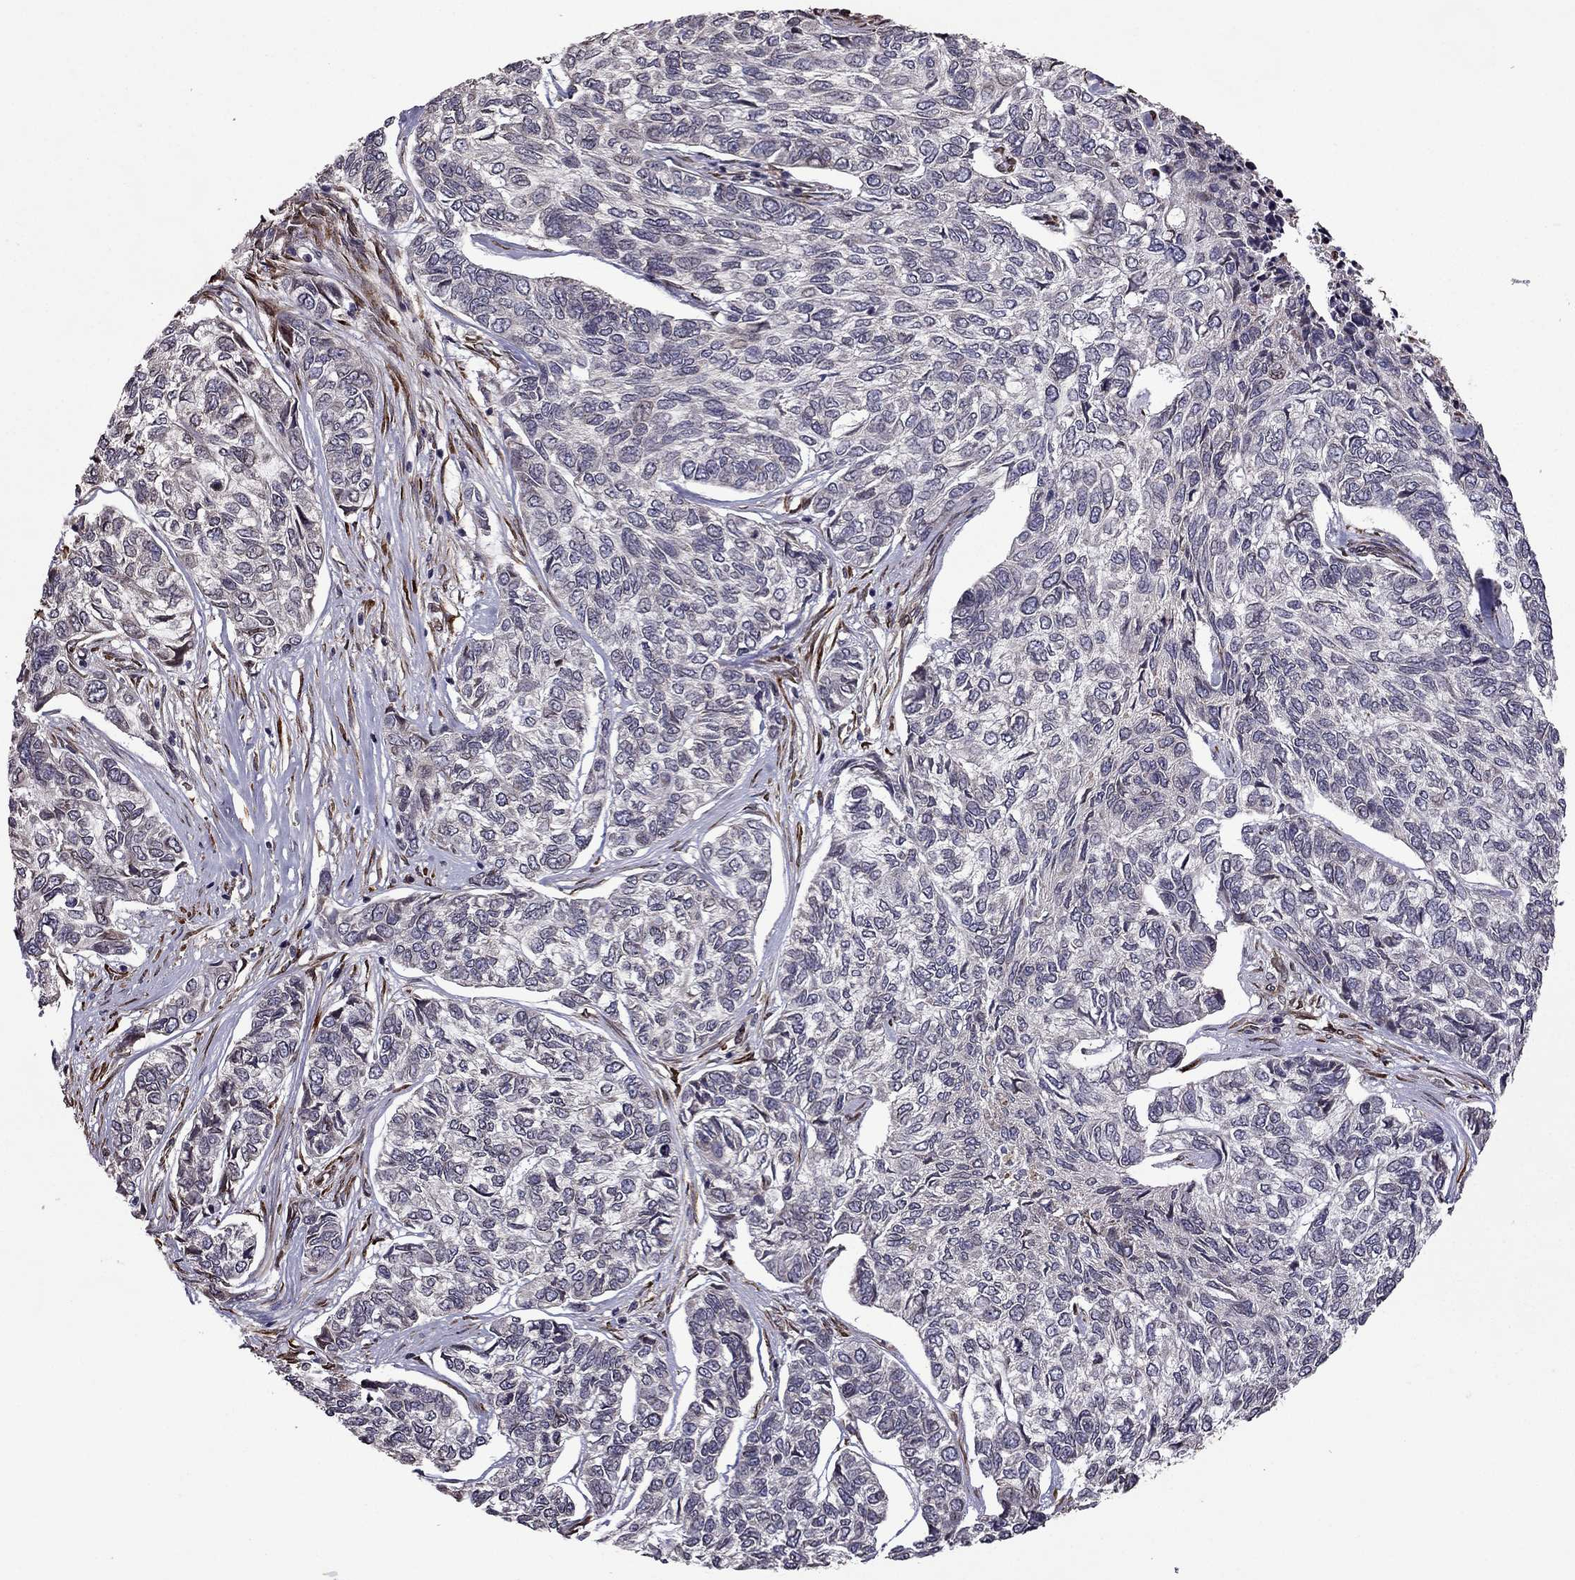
{"staining": {"intensity": "negative", "quantity": "none", "location": "none"}, "tissue": "skin cancer", "cell_type": "Tumor cells", "image_type": "cancer", "snomed": [{"axis": "morphology", "description": "Basal cell carcinoma"}, {"axis": "topography", "description": "Skin"}], "caption": "An IHC image of skin cancer is shown. There is no staining in tumor cells of skin cancer.", "gene": "IKBIP", "patient": {"sex": "female", "age": 65}}